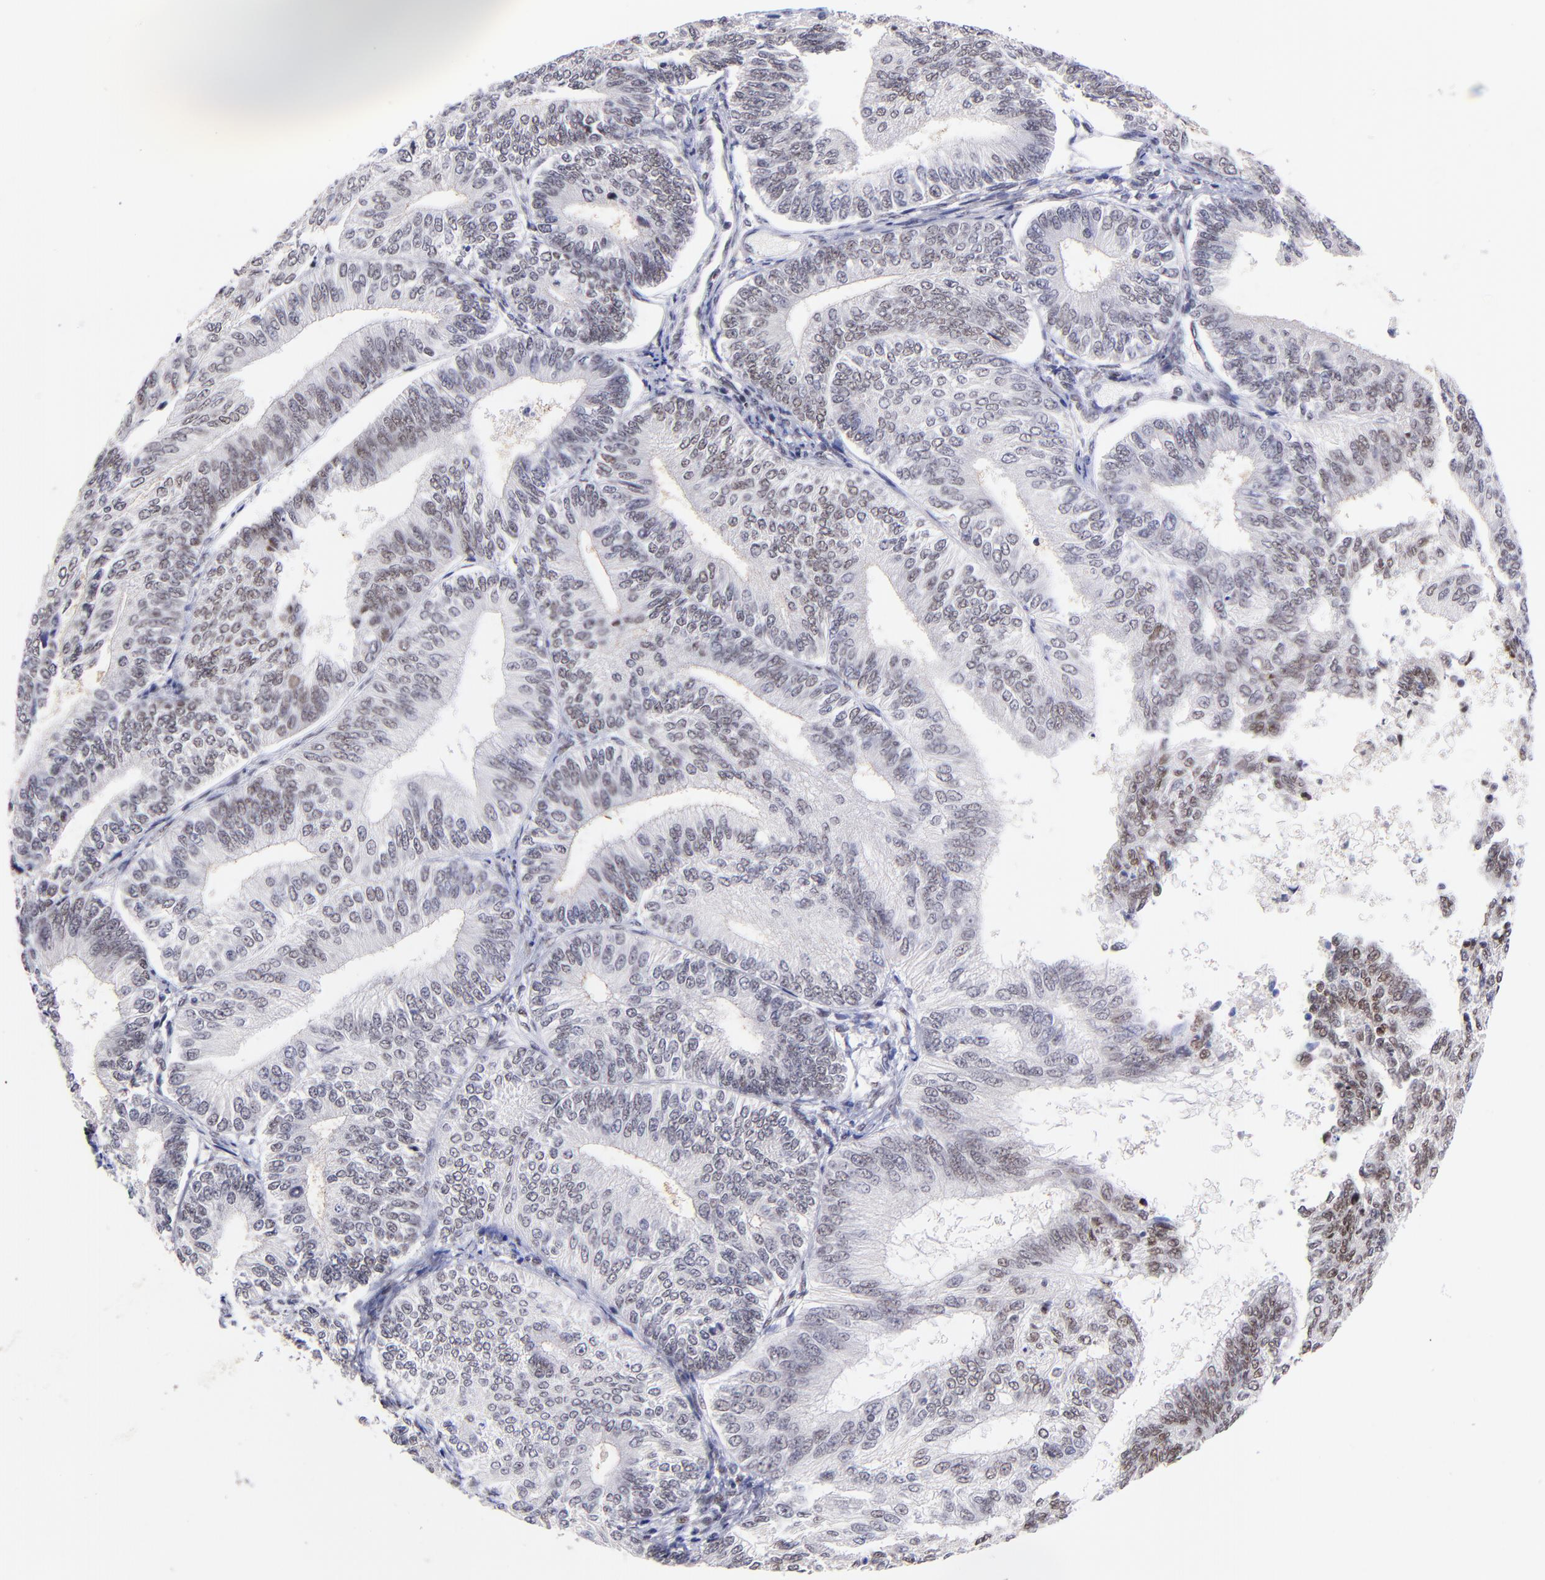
{"staining": {"intensity": "weak", "quantity": "25%-75%", "location": "nuclear"}, "tissue": "endometrial cancer", "cell_type": "Tumor cells", "image_type": "cancer", "snomed": [{"axis": "morphology", "description": "Adenocarcinoma, NOS"}, {"axis": "topography", "description": "Endometrium"}], "caption": "Protein expression analysis of human adenocarcinoma (endometrial) reveals weak nuclear positivity in approximately 25%-75% of tumor cells.", "gene": "MIDEAS", "patient": {"sex": "female", "age": 55}}